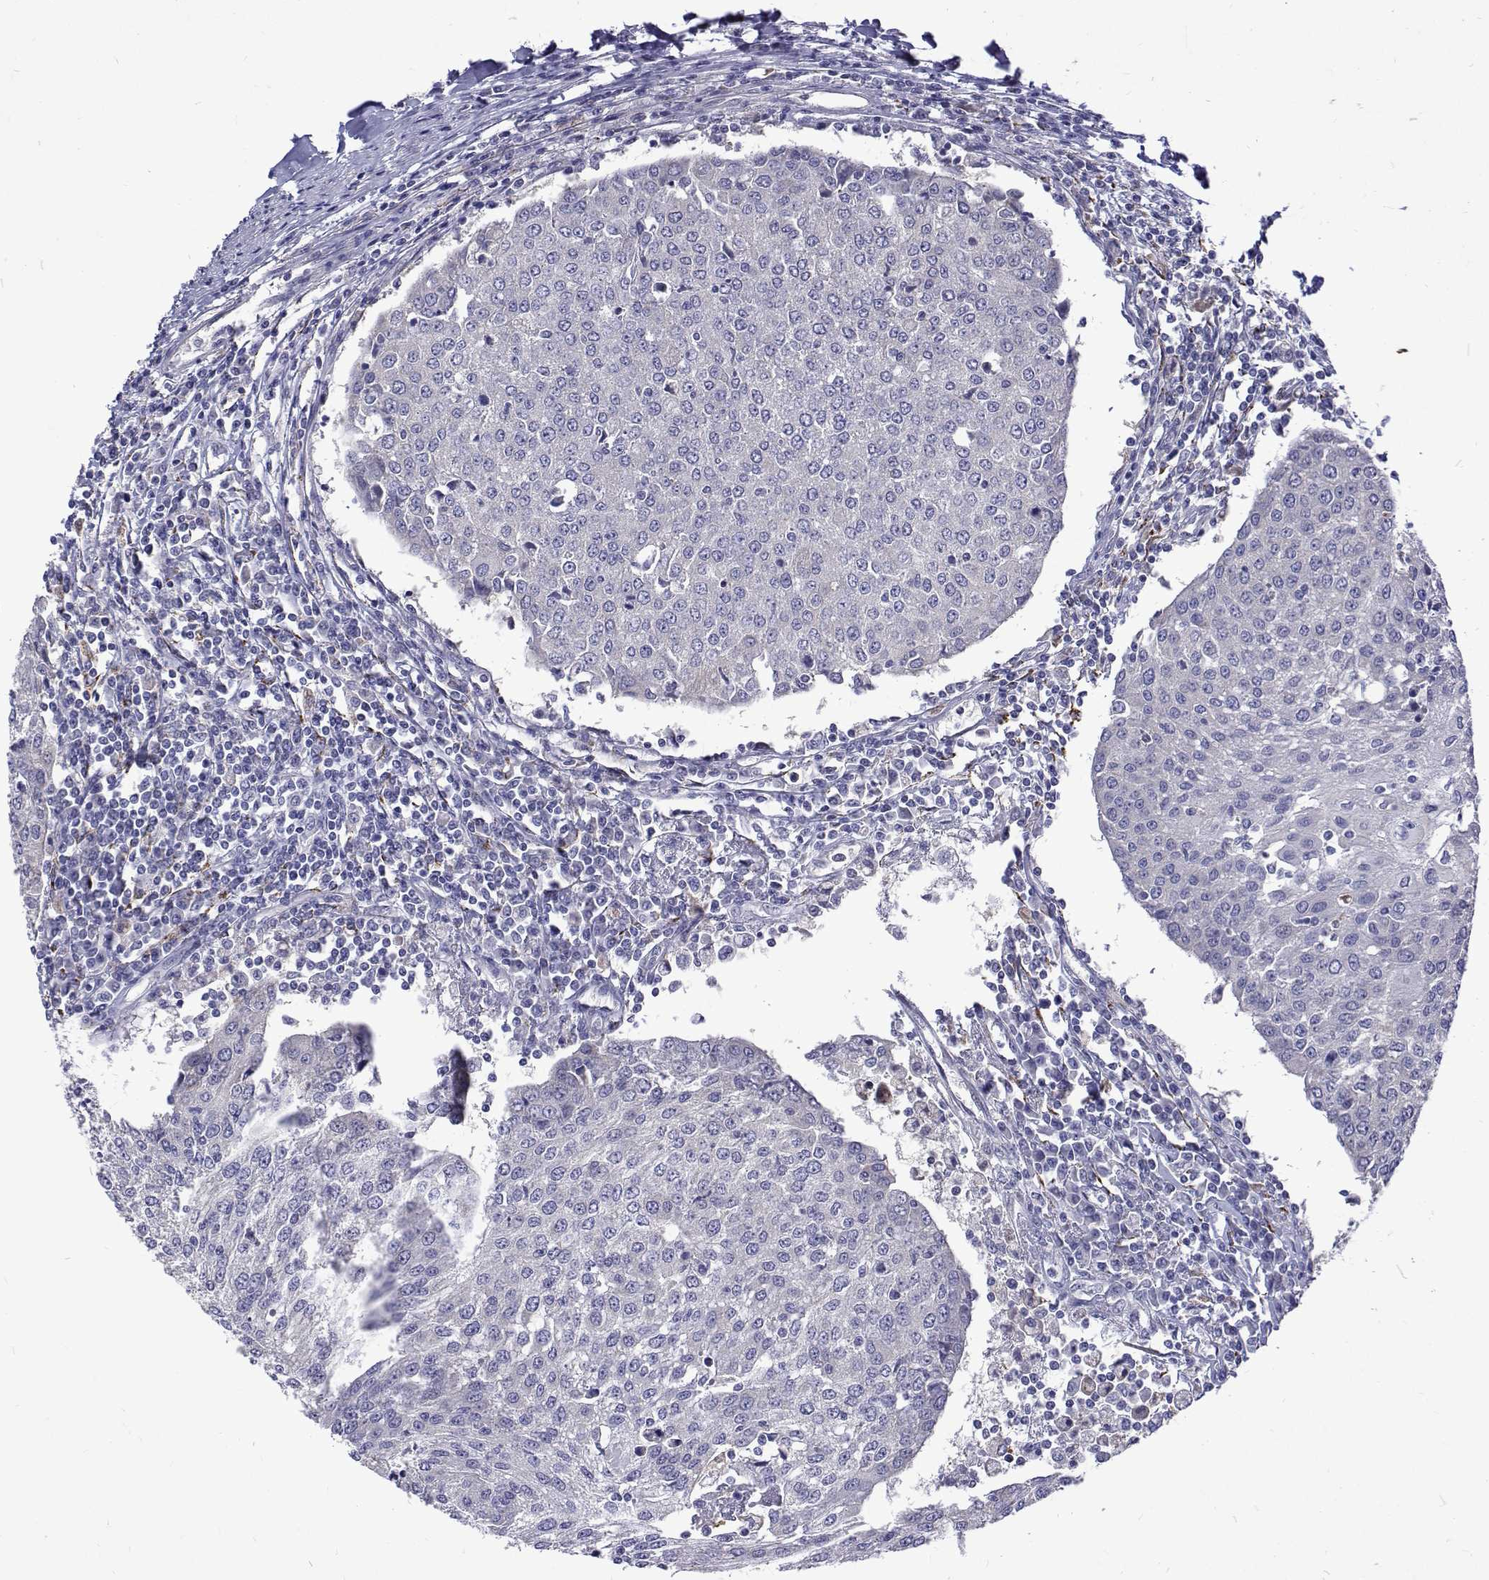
{"staining": {"intensity": "negative", "quantity": "none", "location": "none"}, "tissue": "urothelial cancer", "cell_type": "Tumor cells", "image_type": "cancer", "snomed": [{"axis": "morphology", "description": "Urothelial carcinoma, High grade"}, {"axis": "topography", "description": "Urinary bladder"}], "caption": "DAB (3,3'-diaminobenzidine) immunohistochemical staining of human urothelial cancer displays no significant expression in tumor cells. (DAB (3,3'-diaminobenzidine) immunohistochemistry (IHC), high magnification).", "gene": "PADI1", "patient": {"sex": "female", "age": 85}}